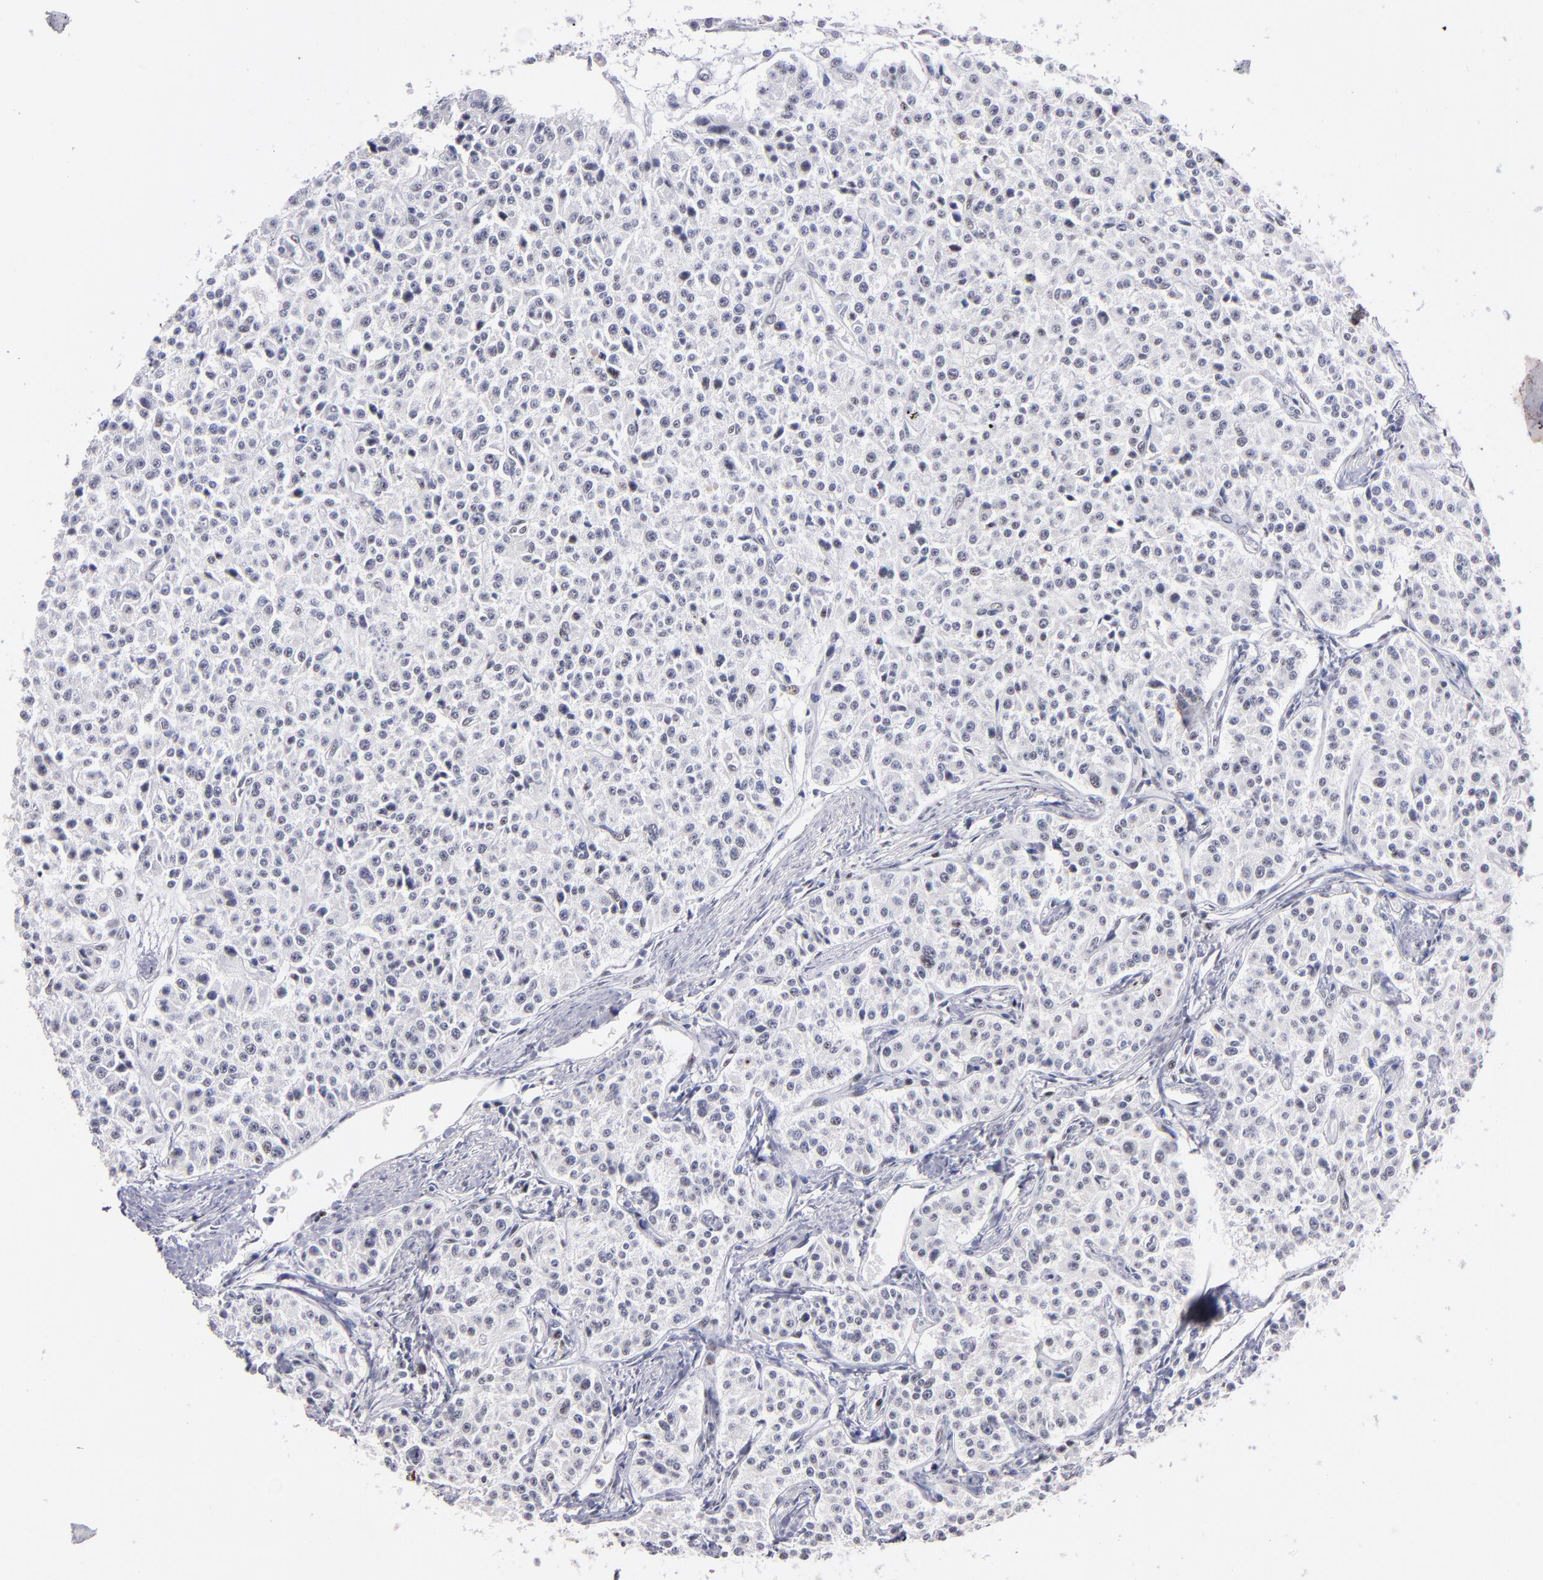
{"staining": {"intensity": "negative", "quantity": "none", "location": "none"}, "tissue": "carcinoid", "cell_type": "Tumor cells", "image_type": "cancer", "snomed": [{"axis": "morphology", "description": "Carcinoid, malignant, NOS"}, {"axis": "topography", "description": "Stomach"}], "caption": "This is a photomicrograph of immunohistochemistry (IHC) staining of carcinoid, which shows no staining in tumor cells.", "gene": "RAF1", "patient": {"sex": "female", "age": 76}}